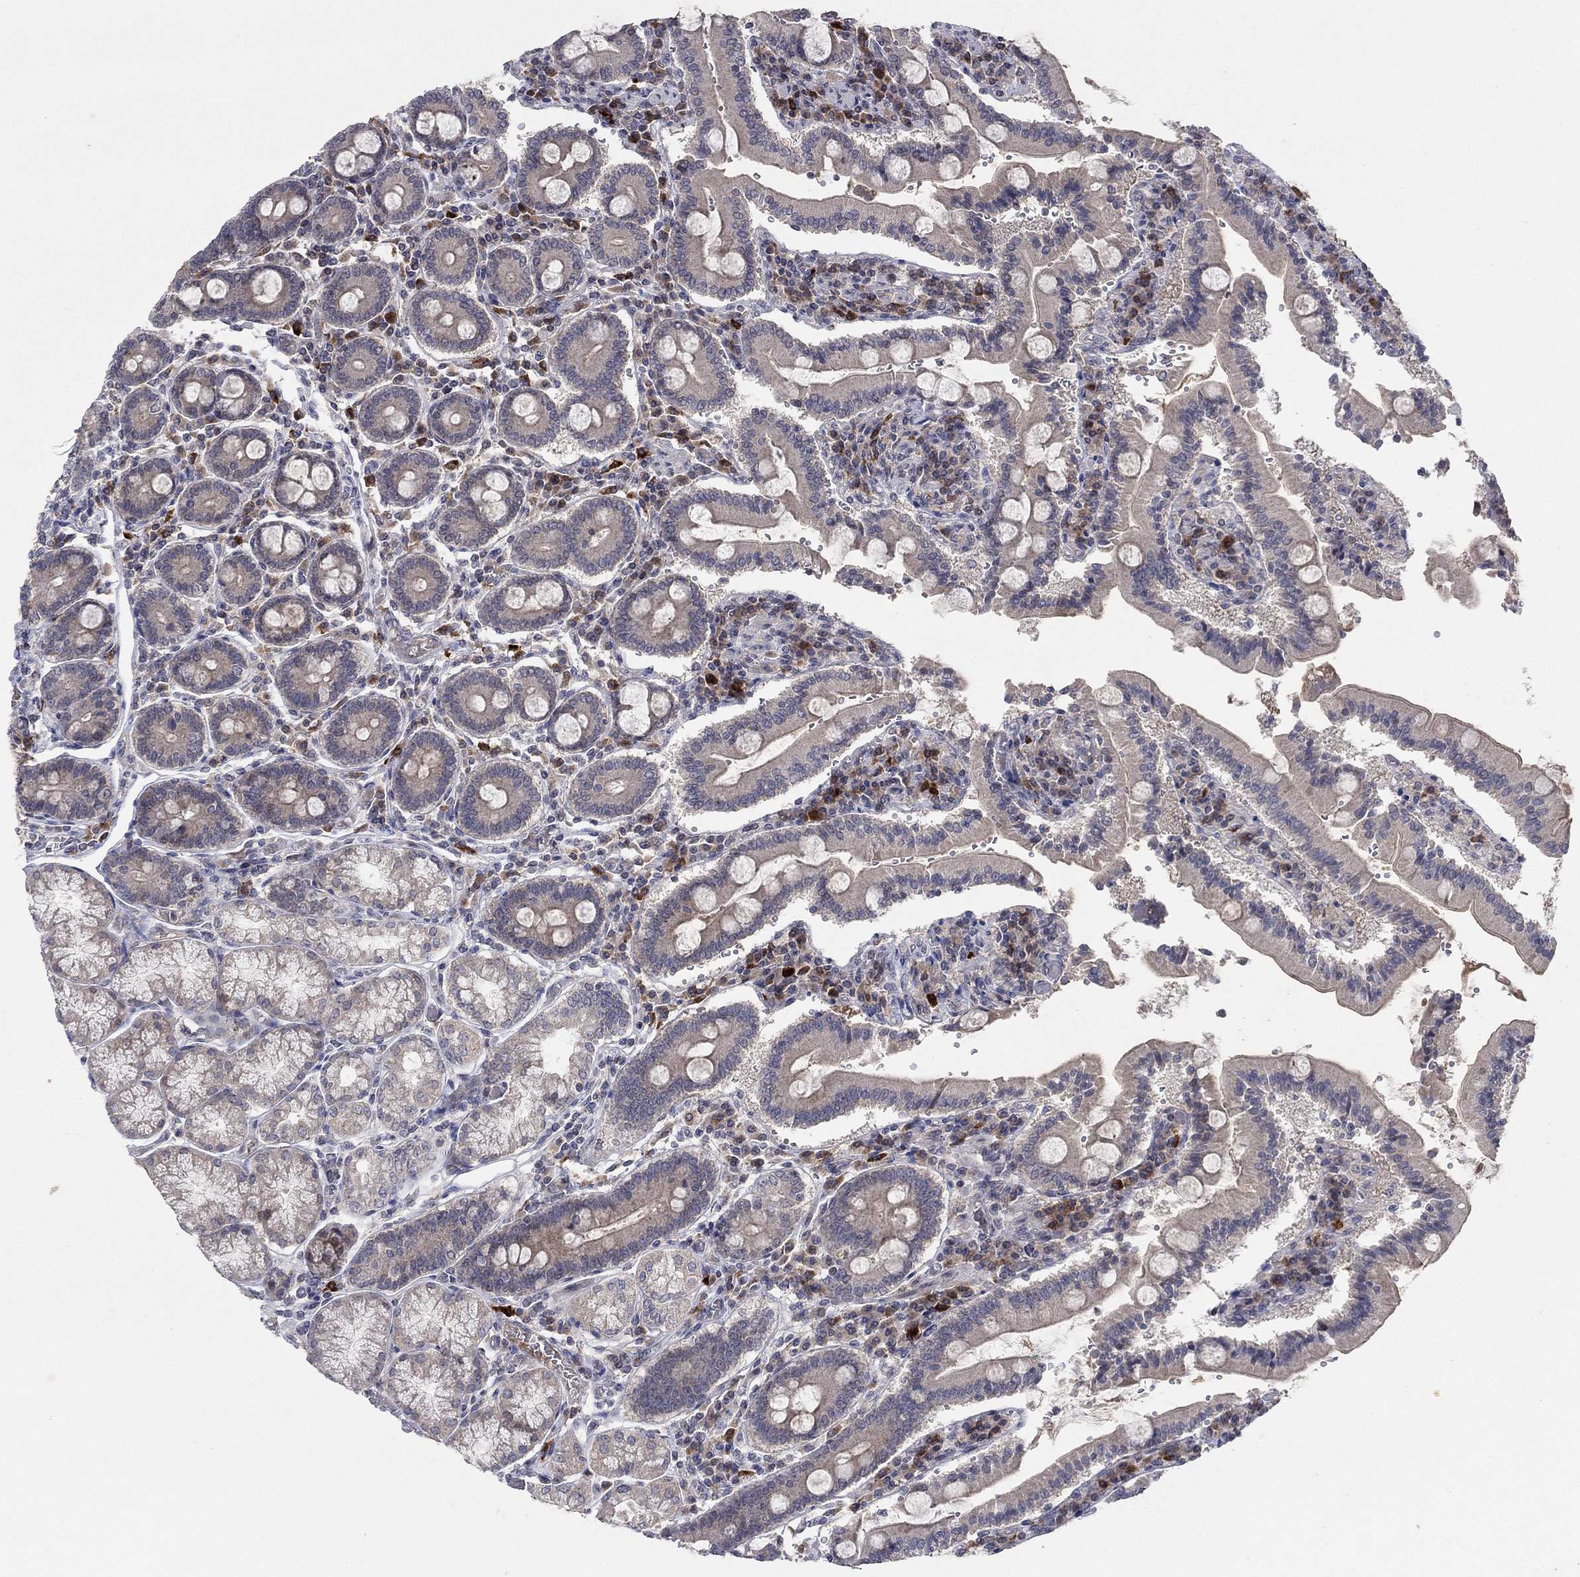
{"staining": {"intensity": "weak", "quantity": "25%-75%", "location": "cytoplasmic/membranous"}, "tissue": "duodenum", "cell_type": "Glandular cells", "image_type": "normal", "snomed": [{"axis": "morphology", "description": "Normal tissue, NOS"}, {"axis": "topography", "description": "Duodenum"}], "caption": "IHC histopathology image of benign duodenum stained for a protein (brown), which exhibits low levels of weak cytoplasmic/membranous staining in about 25%-75% of glandular cells.", "gene": "IL4", "patient": {"sex": "female", "age": 62}}